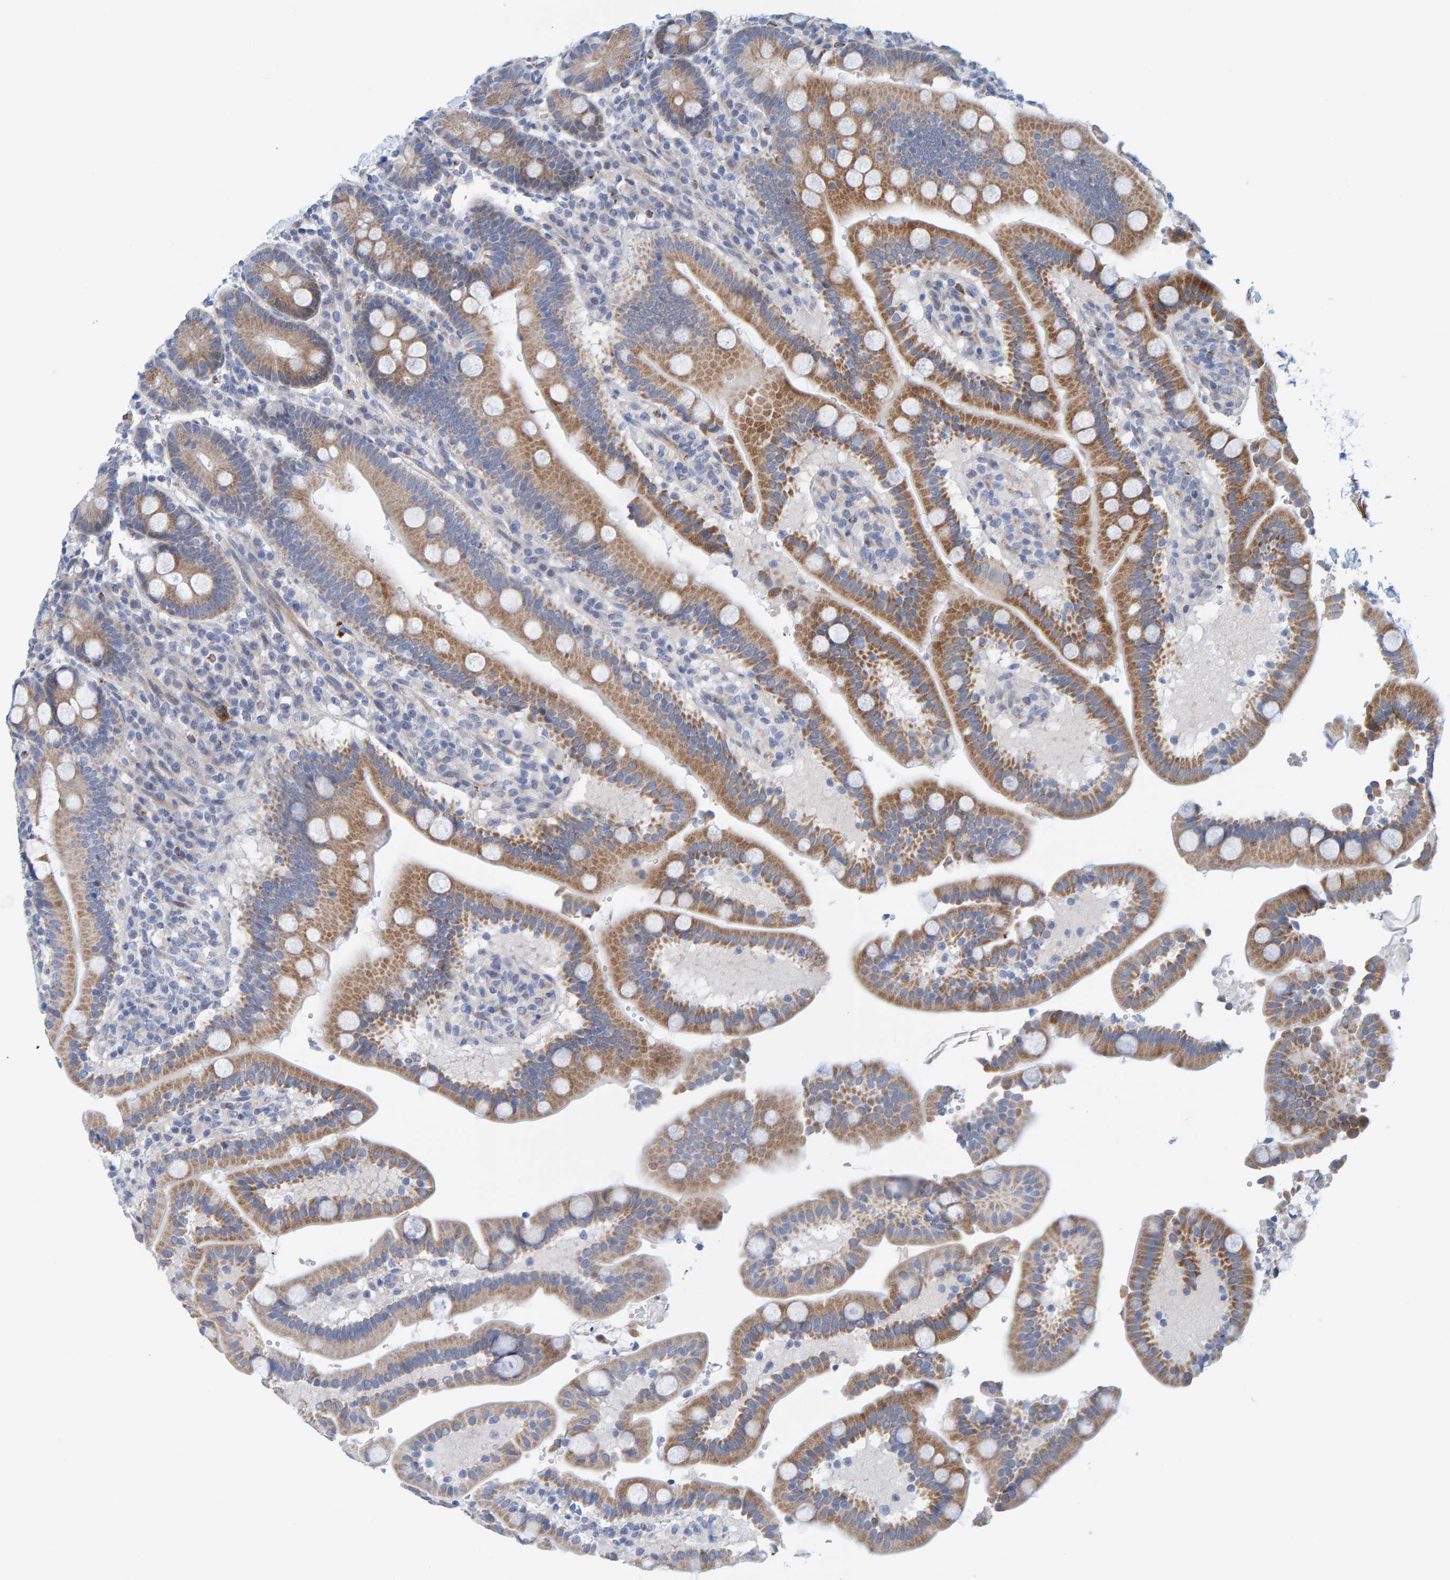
{"staining": {"intensity": "moderate", "quantity": ">75%", "location": "cytoplasmic/membranous"}, "tissue": "duodenum", "cell_type": "Glandular cells", "image_type": "normal", "snomed": [{"axis": "morphology", "description": "Normal tissue, NOS"}, {"axis": "topography", "description": "Small intestine, NOS"}], "caption": "Protein expression analysis of normal duodenum displays moderate cytoplasmic/membranous staining in about >75% of glandular cells. (IHC, brightfield microscopy, high magnification).", "gene": "ZC3H3", "patient": {"sex": "female", "age": 71}}